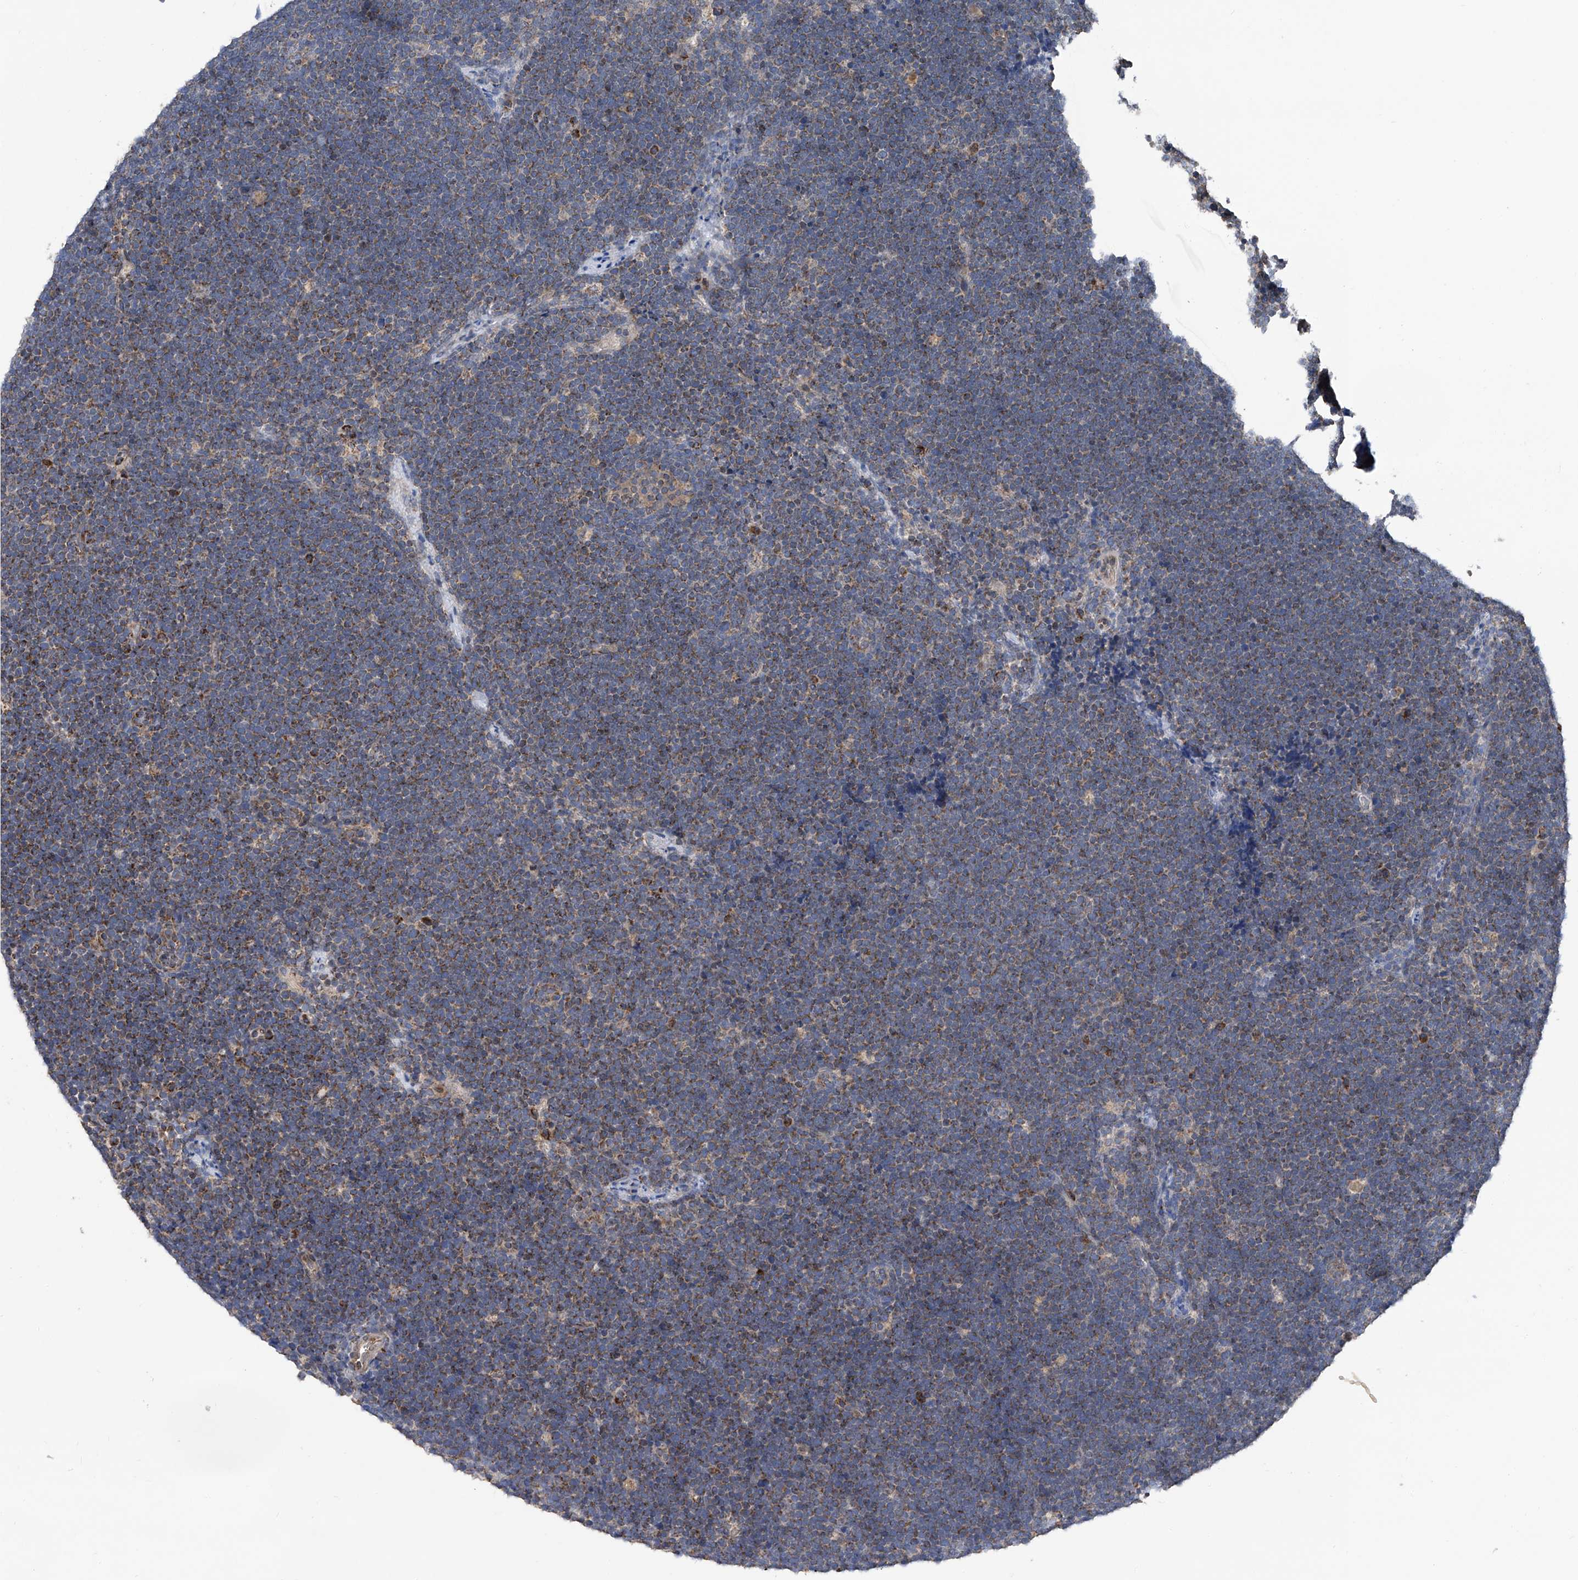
{"staining": {"intensity": "moderate", "quantity": ">75%", "location": "cytoplasmic/membranous"}, "tissue": "lymphoma", "cell_type": "Tumor cells", "image_type": "cancer", "snomed": [{"axis": "morphology", "description": "Malignant lymphoma, non-Hodgkin's type, High grade"}, {"axis": "topography", "description": "Lymph node"}], "caption": "IHC (DAB (3,3'-diaminobenzidine)) staining of lymphoma exhibits moderate cytoplasmic/membranous protein expression in about >75% of tumor cells. Nuclei are stained in blue.", "gene": "BCKDHB", "patient": {"sex": "male", "age": 13}}